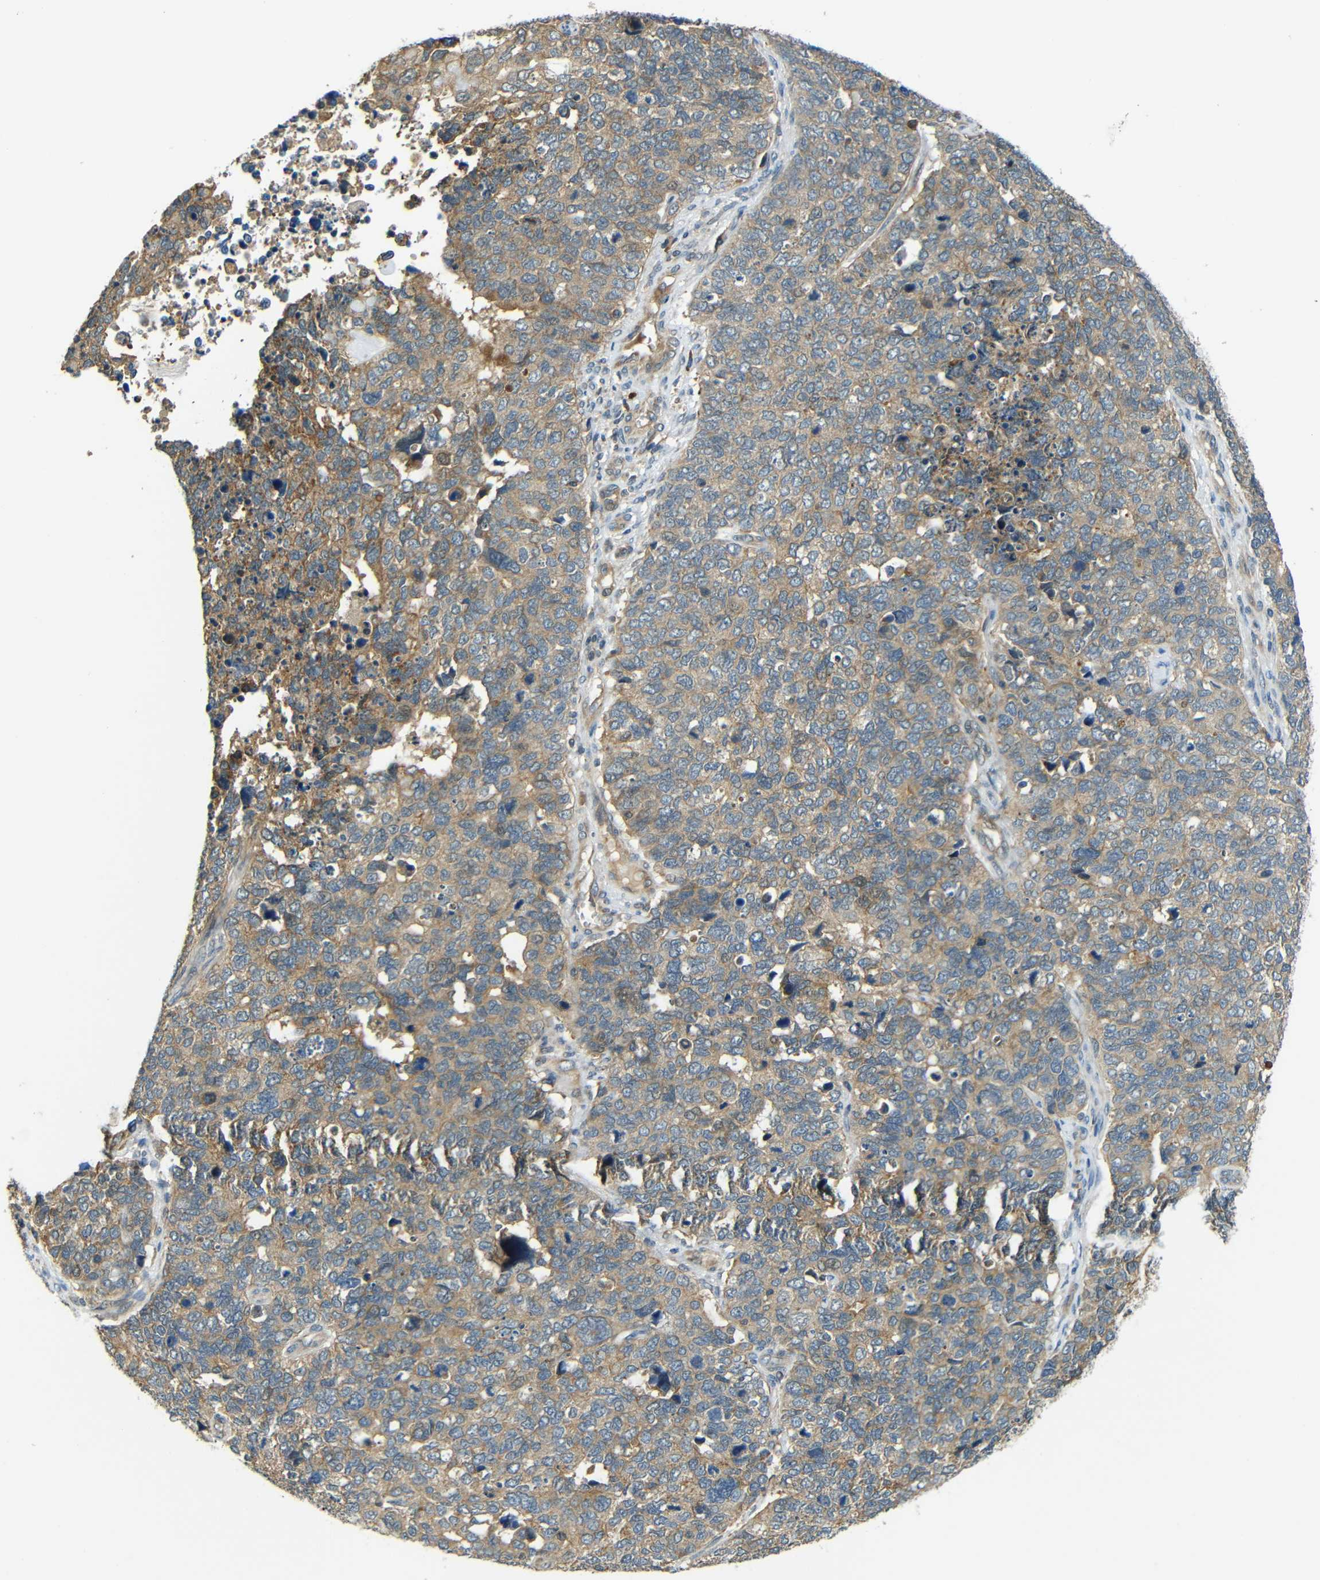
{"staining": {"intensity": "moderate", "quantity": ">75%", "location": "cytoplasmic/membranous"}, "tissue": "cervical cancer", "cell_type": "Tumor cells", "image_type": "cancer", "snomed": [{"axis": "morphology", "description": "Squamous cell carcinoma, NOS"}, {"axis": "topography", "description": "Cervix"}], "caption": "Cervical cancer stained for a protein (brown) reveals moderate cytoplasmic/membranous positive positivity in approximately >75% of tumor cells.", "gene": "FNDC3A", "patient": {"sex": "female", "age": 63}}